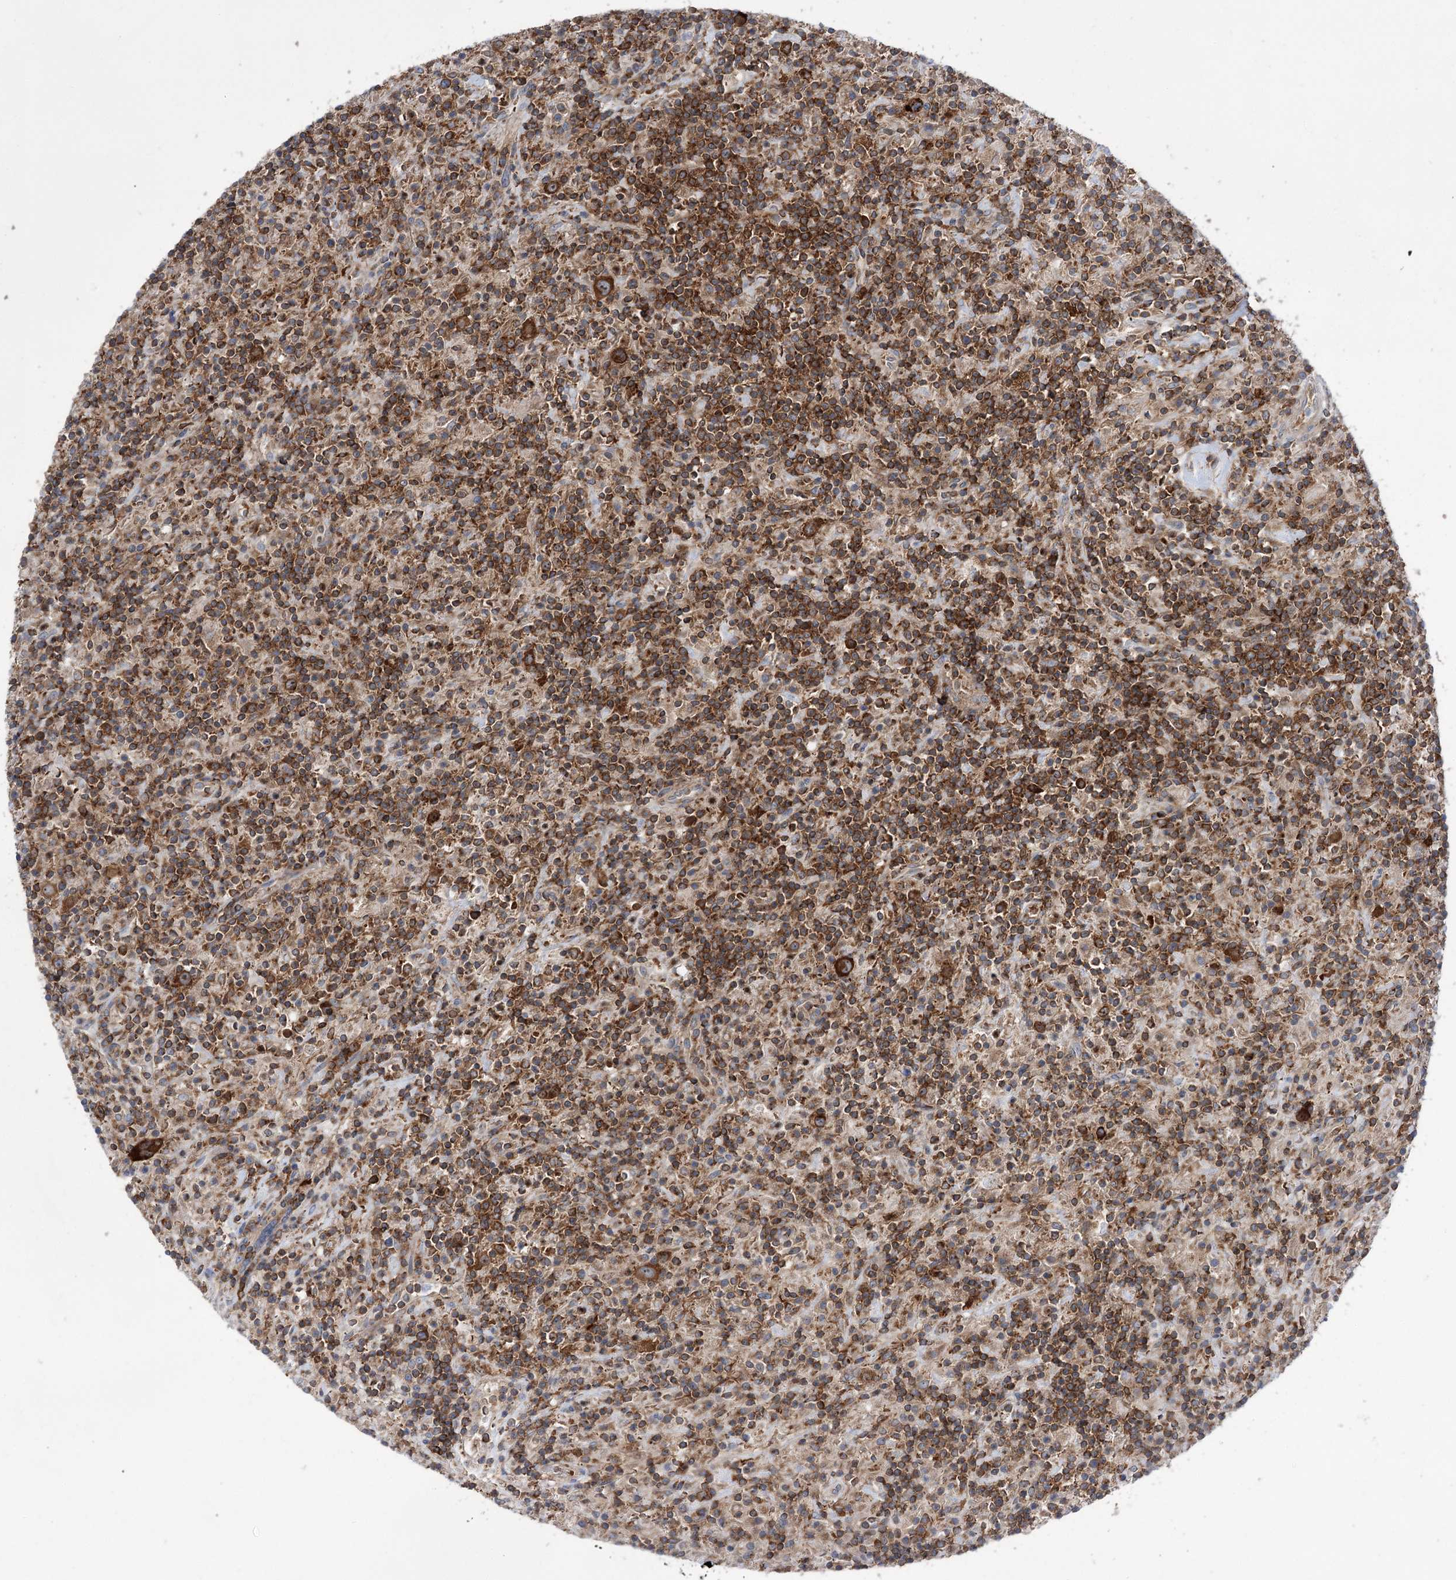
{"staining": {"intensity": "strong", "quantity": ">75%", "location": "cytoplasmic/membranous"}, "tissue": "lymphoma", "cell_type": "Tumor cells", "image_type": "cancer", "snomed": [{"axis": "morphology", "description": "Hodgkin's disease, NOS"}, {"axis": "topography", "description": "Lymph node"}], "caption": "Hodgkin's disease tissue demonstrates strong cytoplasmic/membranous positivity in about >75% of tumor cells", "gene": "ZNF622", "patient": {"sex": "male", "age": 70}}